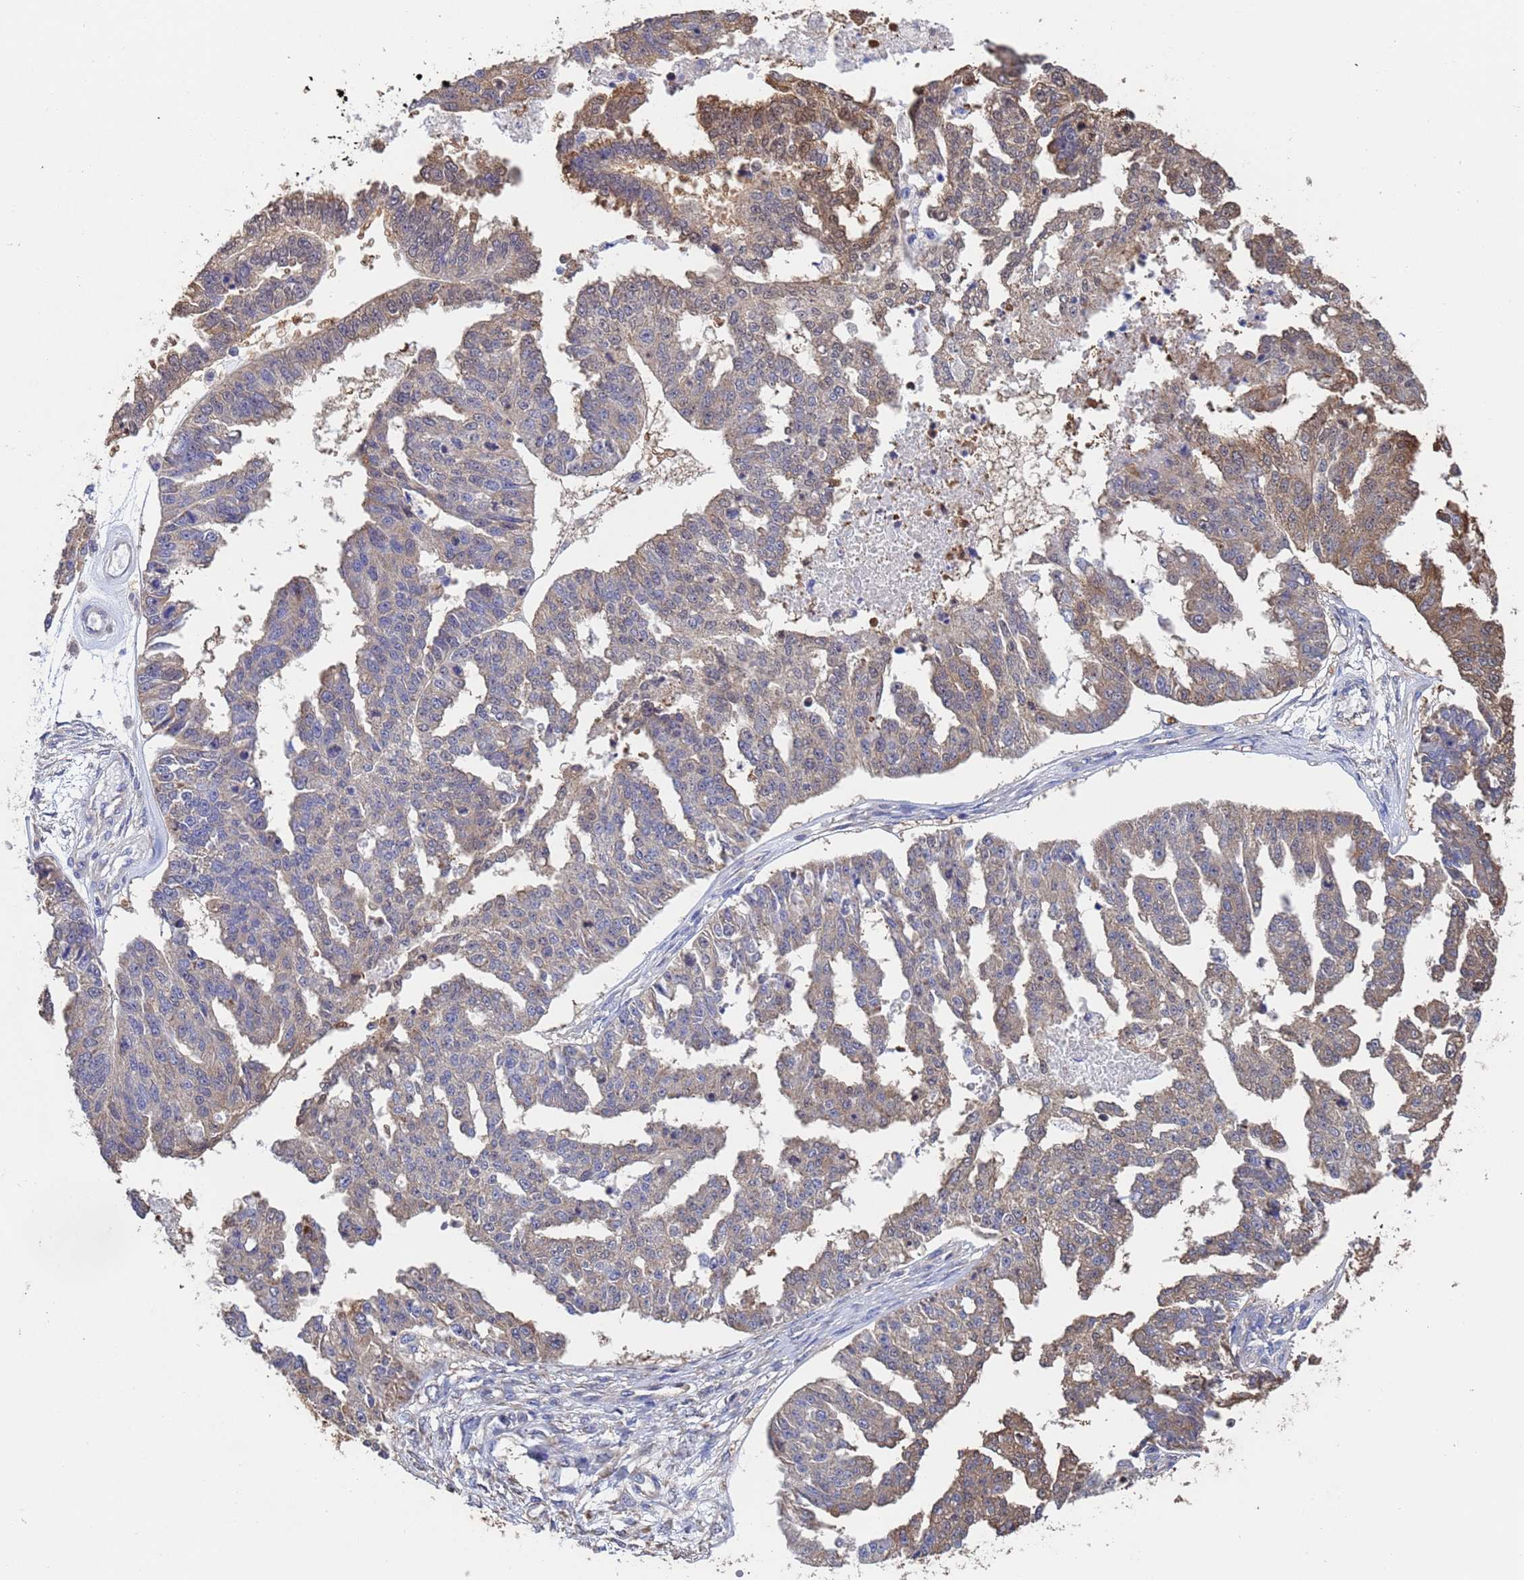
{"staining": {"intensity": "weak", "quantity": "25%-75%", "location": "cytoplasmic/membranous"}, "tissue": "ovarian cancer", "cell_type": "Tumor cells", "image_type": "cancer", "snomed": [{"axis": "morphology", "description": "Cystadenocarcinoma, serous, NOS"}, {"axis": "topography", "description": "Ovary"}], "caption": "Protein staining of ovarian serous cystadenocarcinoma tissue reveals weak cytoplasmic/membranous staining in about 25%-75% of tumor cells.", "gene": "FAM25A", "patient": {"sex": "female", "age": 58}}